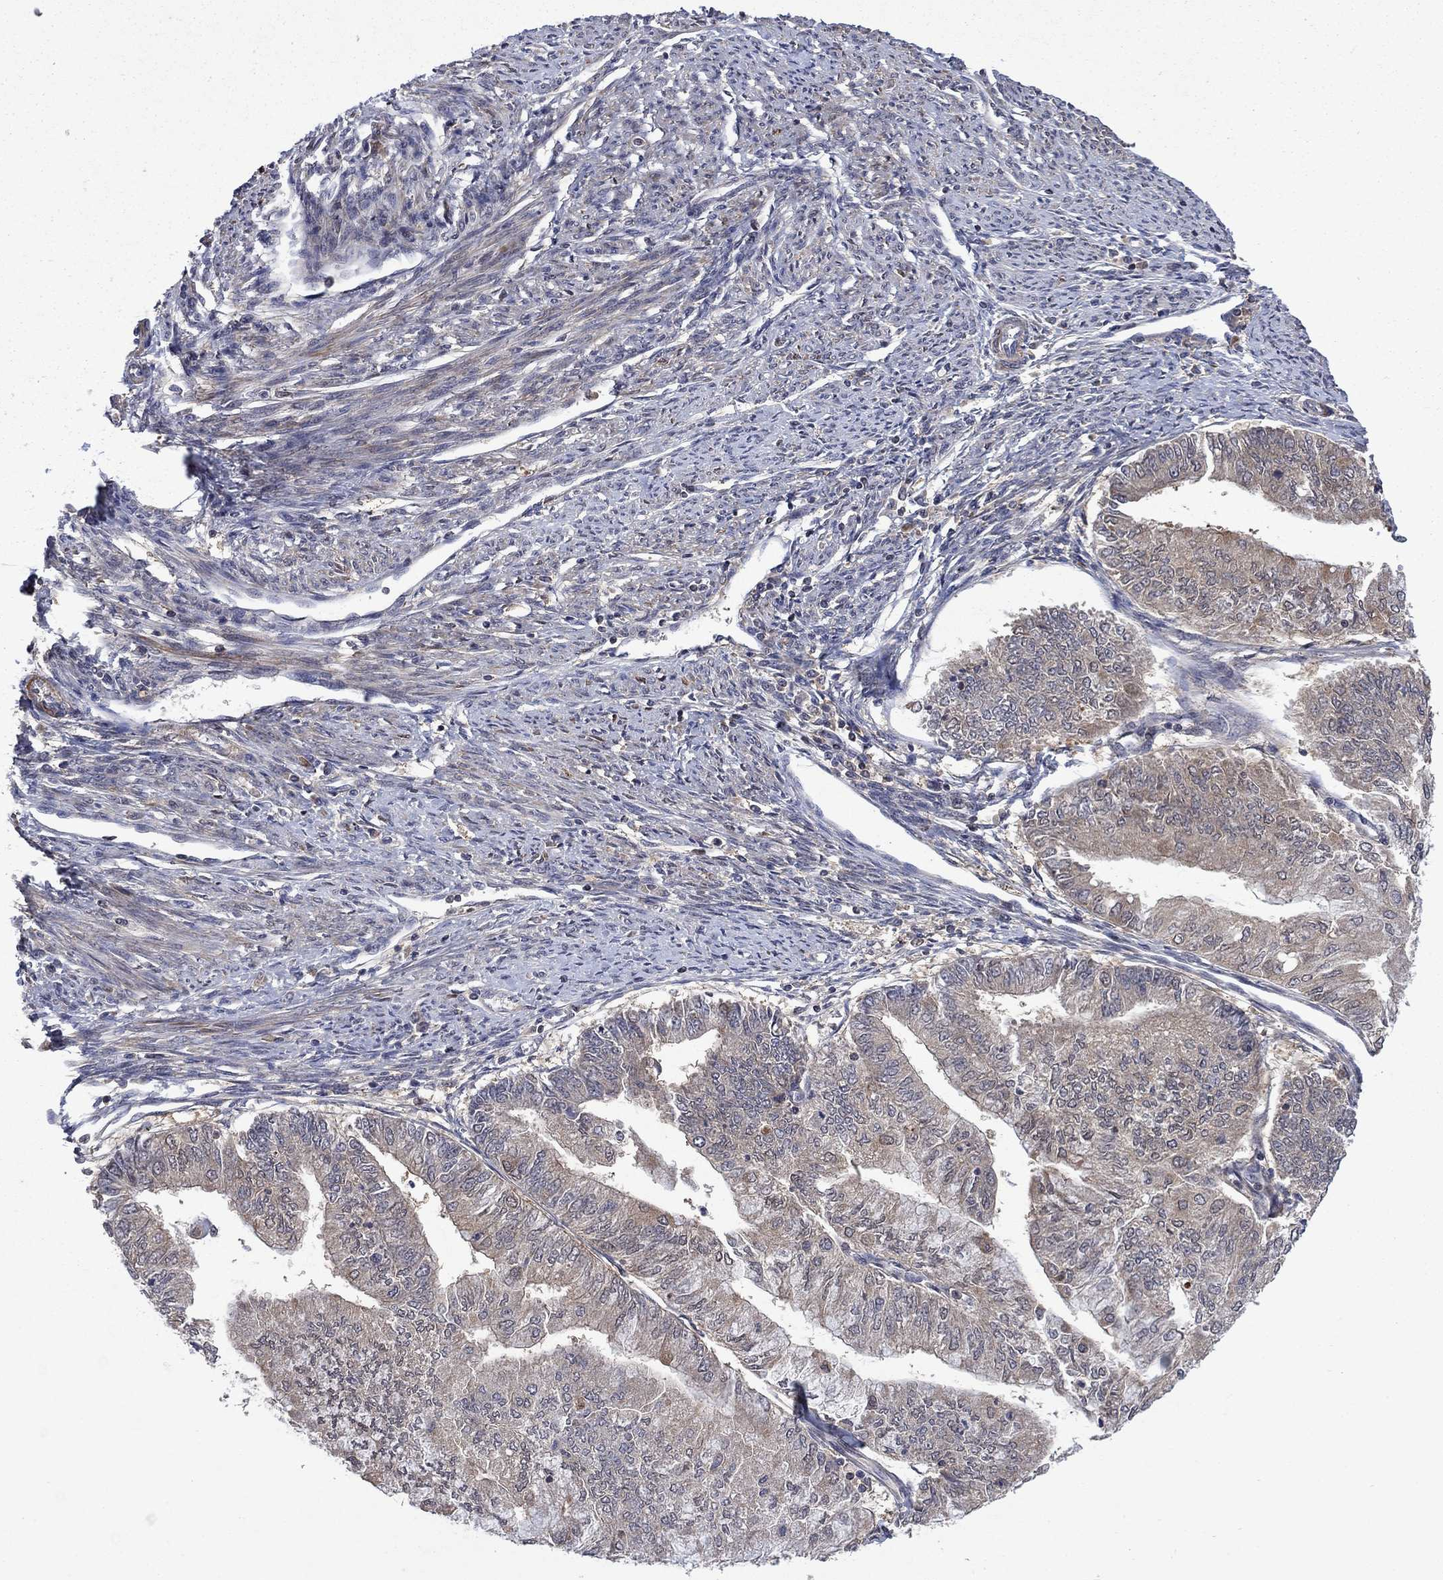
{"staining": {"intensity": "negative", "quantity": "none", "location": "none"}, "tissue": "endometrial cancer", "cell_type": "Tumor cells", "image_type": "cancer", "snomed": [{"axis": "morphology", "description": "Adenocarcinoma, NOS"}, {"axis": "topography", "description": "Endometrium"}], "caption": "Tumor cells show no significant protein expression in endometrial cancer.", "gene": "IAH1", "patient": {"sex": "female", "age": 59}}